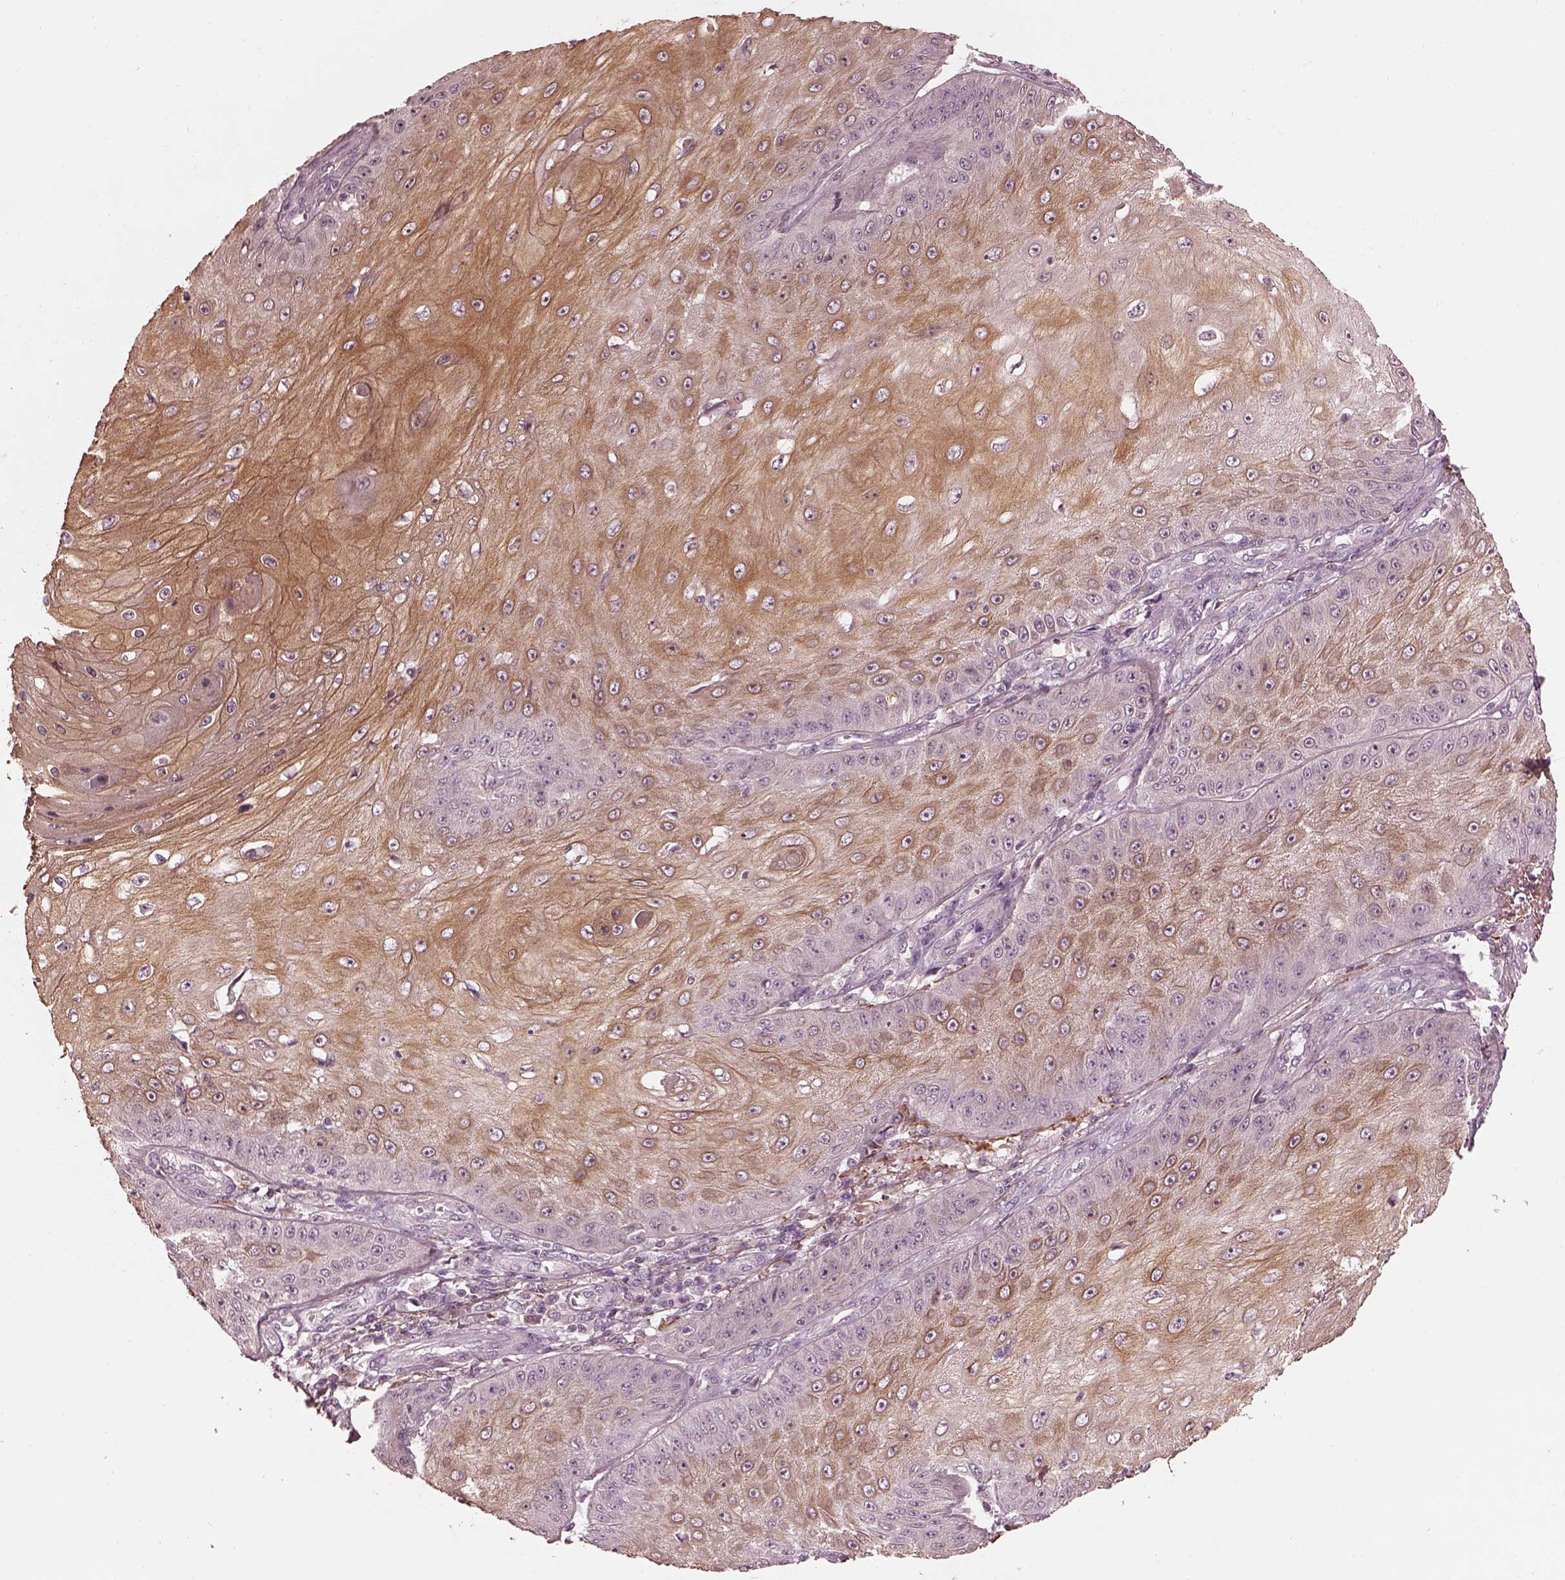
{"staining": {"intensity": "weak", "quantity": "25%-75%", "location": "cytoplasmic/membranous"}, "tissue": "skin cancer", "cell_type": "Tumor cells", "image_type": "cancer", "snomed": [{"axis": "morphology", "description": "Squamous cell carcinoma, NOS"}, {"axis": "topography", "description": "Skin"}], "caption": "High-power microscopy captured an immunohistochemistry histopathology image of skin squamous cell carcinoma, revealing weak cytoplasmic/membranous positivity in approximately 25%-75% of tumor cells.", "gene": "EFEMP1", "patient": {"sex": "male", "age": 70}}